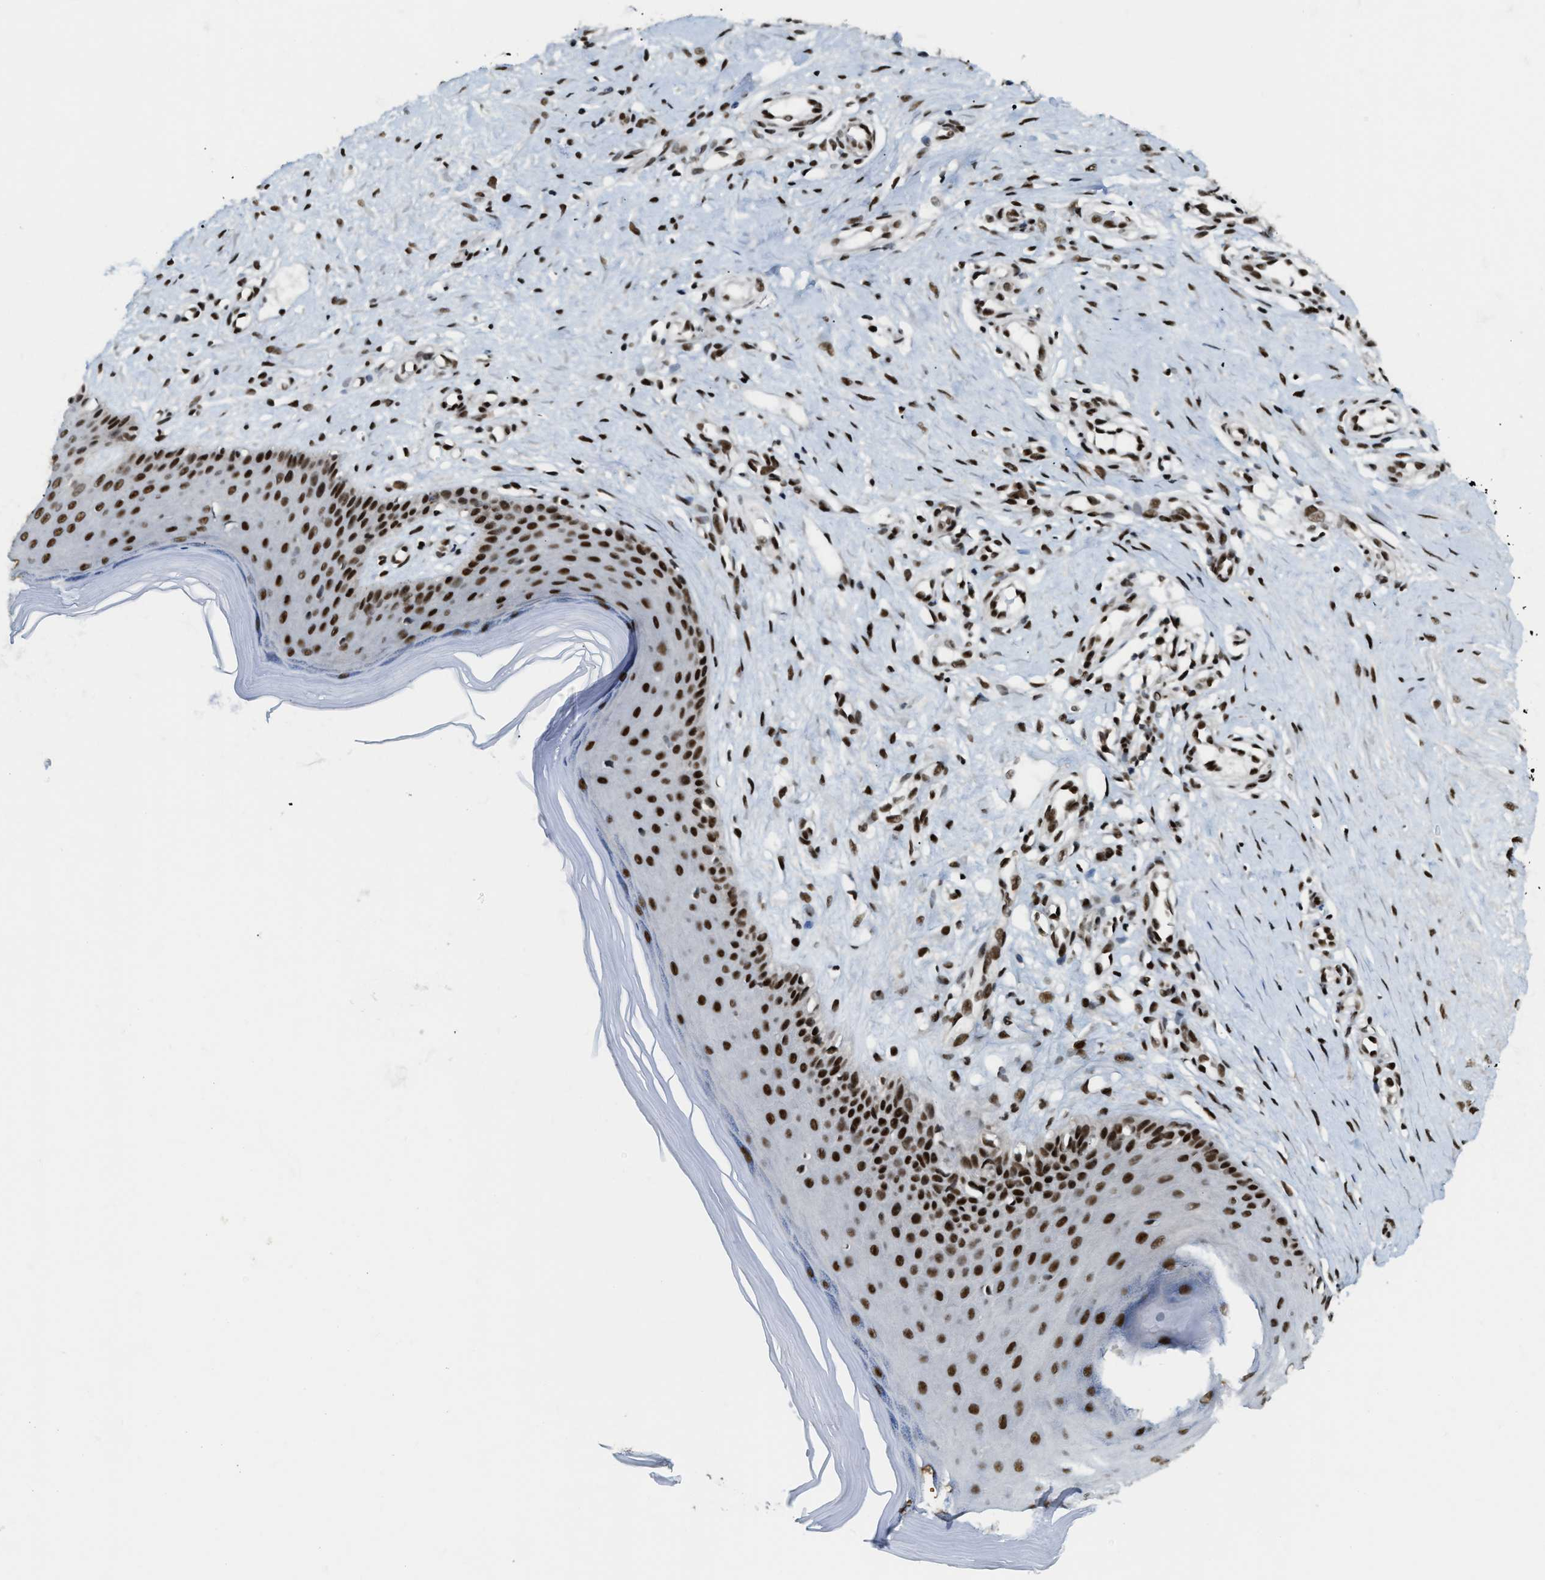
{"staining": {"intensity": "strong", "quantity": ">75%", "location": "nuclear"}, "tissue": "skin", "cell_type": "Fibroblasts", "image_type": "normal", "snomed": [{"axis": "morphology", "description": "Normal tissue, NOS"}, {"axis": "topography", "description": "Skin"}], "caption": "Immunohistochemistry (DAB (3,3'-diaminobenzidine)) staining of normal skin reveals strong nuclear protein staining in approximately >75% of fibroblasts. (DAB (3,3'-diaminobenzidine) IHC with brightfield microscopy, high magnification).", "gene": "NUMA1", "patient": {"sex": "male", "age": 41}}